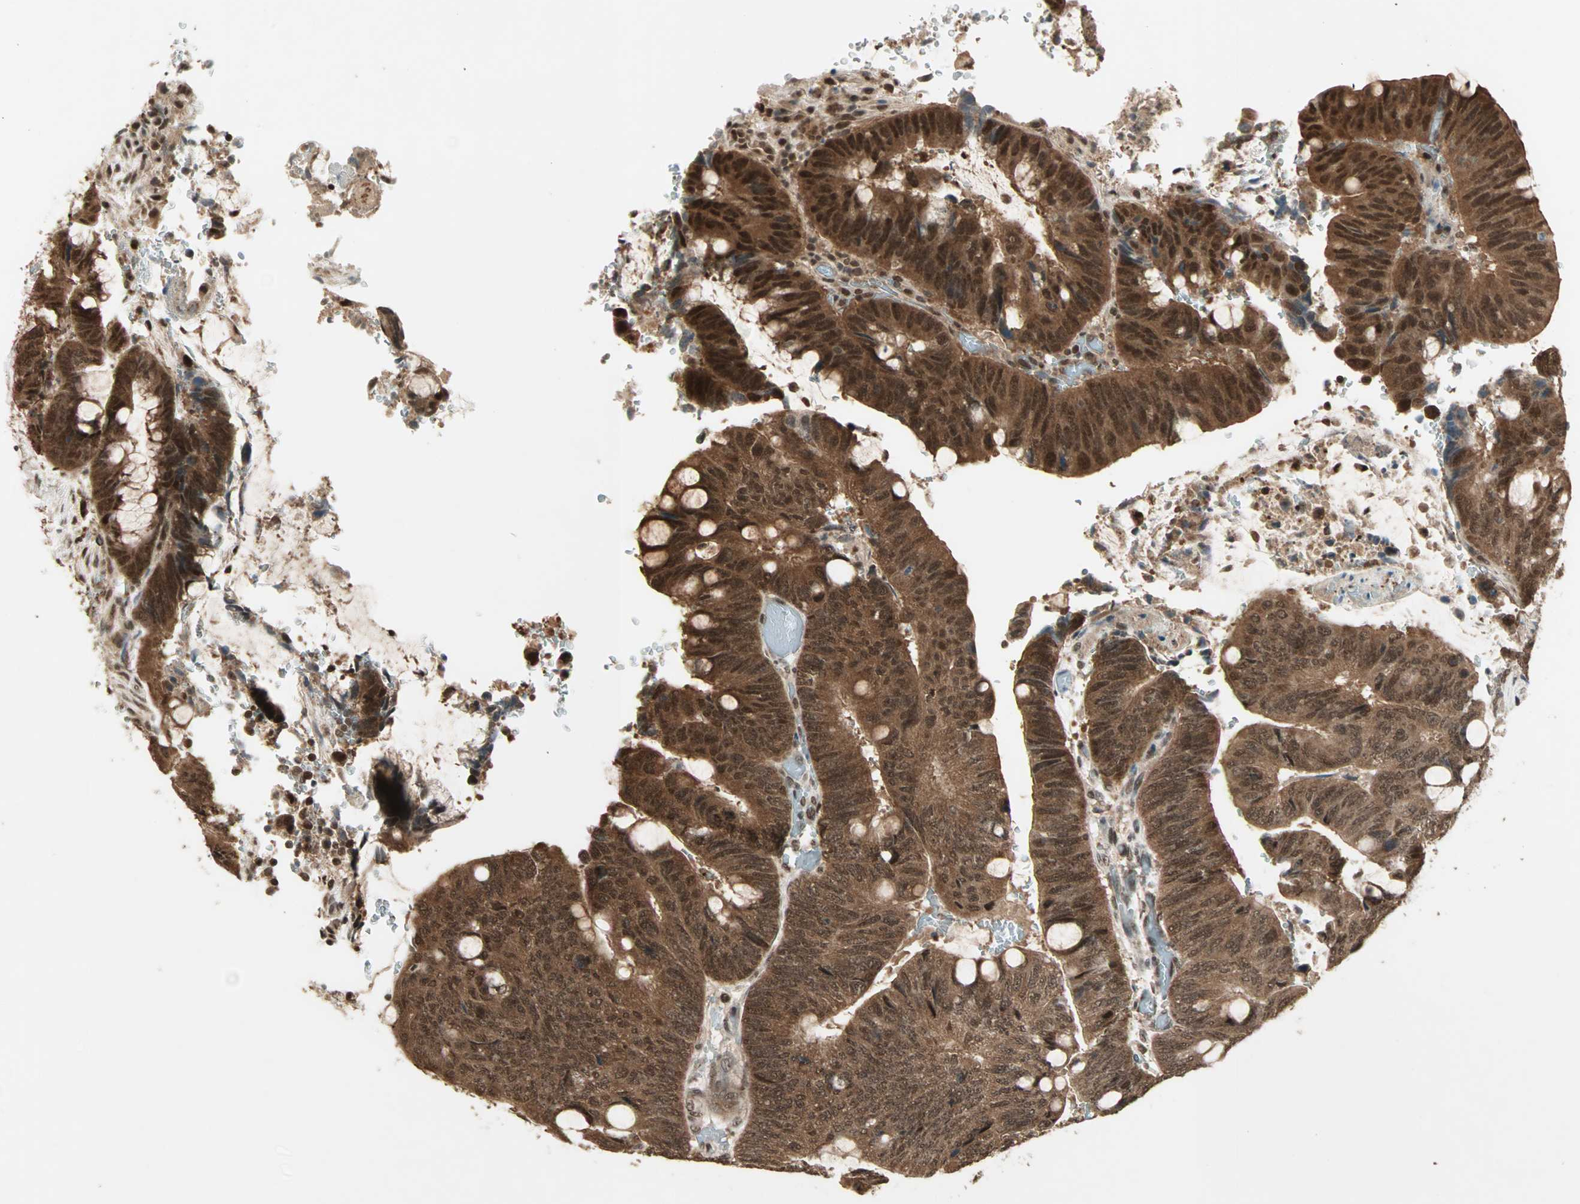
{"staining": {"intensity": "strong", "quantity": ">75%", "location": "cytoplasmic/membranous,nuclear"}, "tissue": "colorectal cancer", "cell_type": "Tumor cells", "image_type": "cancer", "snomed": [{"axis": "morphology", "description": "Normal tissue, NOS"}, {"axis": "morphology", "description": "Adenocarcinoma, NOS"}, {"axis": "topography", "description": "Rectum"}, {"axis": "topography", "description": "Peripheral nerve tissue"}], "caption": "The histopathology image demonstrates staining of adenocarcinoma (colorectal), revealing strong cytoplasmic/membranous and nuclear protein staining (brown color) within tumor cells.", "gene": "ZNF44", "patient": {"sex": "male", "age": 92}}